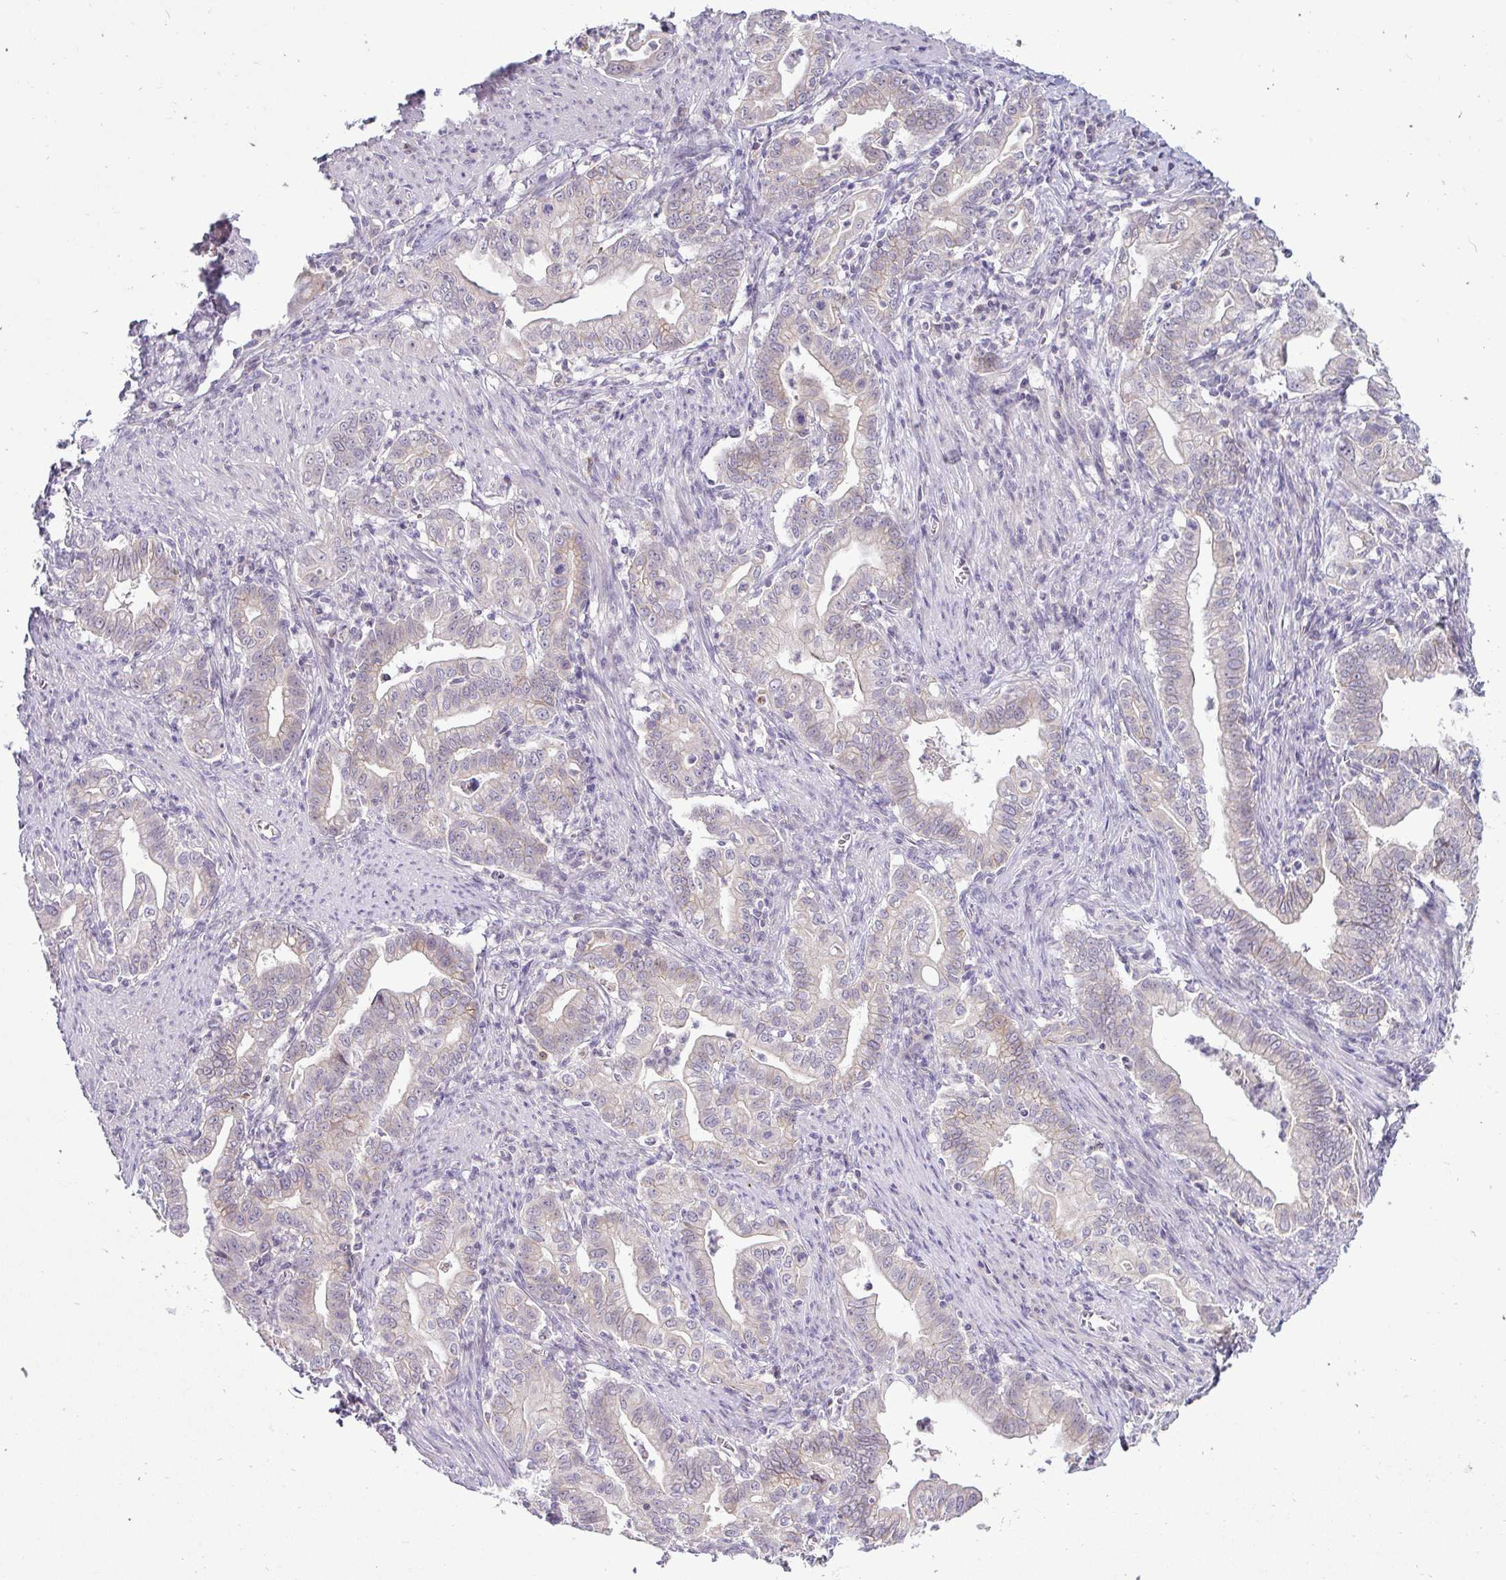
{"staining": {"intensity": "negative", "quantity": "none", "location": "none"}, "tissue": "stomach cancer", "cell_type": "Tumor cells", "image_type": "cancer", "snomed": [{"axis": "morphology", "description": "Adenocarcinoma, NOS"}, {"axis": "topography", "description": "Stomach, upper"}], "caption": "Photomicrograph shows no significant protein expression in tumor cells of stomach cancer (adenocarcinoma). (Stains: DAB immunohistochemistry (IHC) with hematoxylin counter stain, Microscopy: brightfield microscopy at high magnification).", "gene": "GSTM1", "patient": {"sex": "female", "age": 79}}